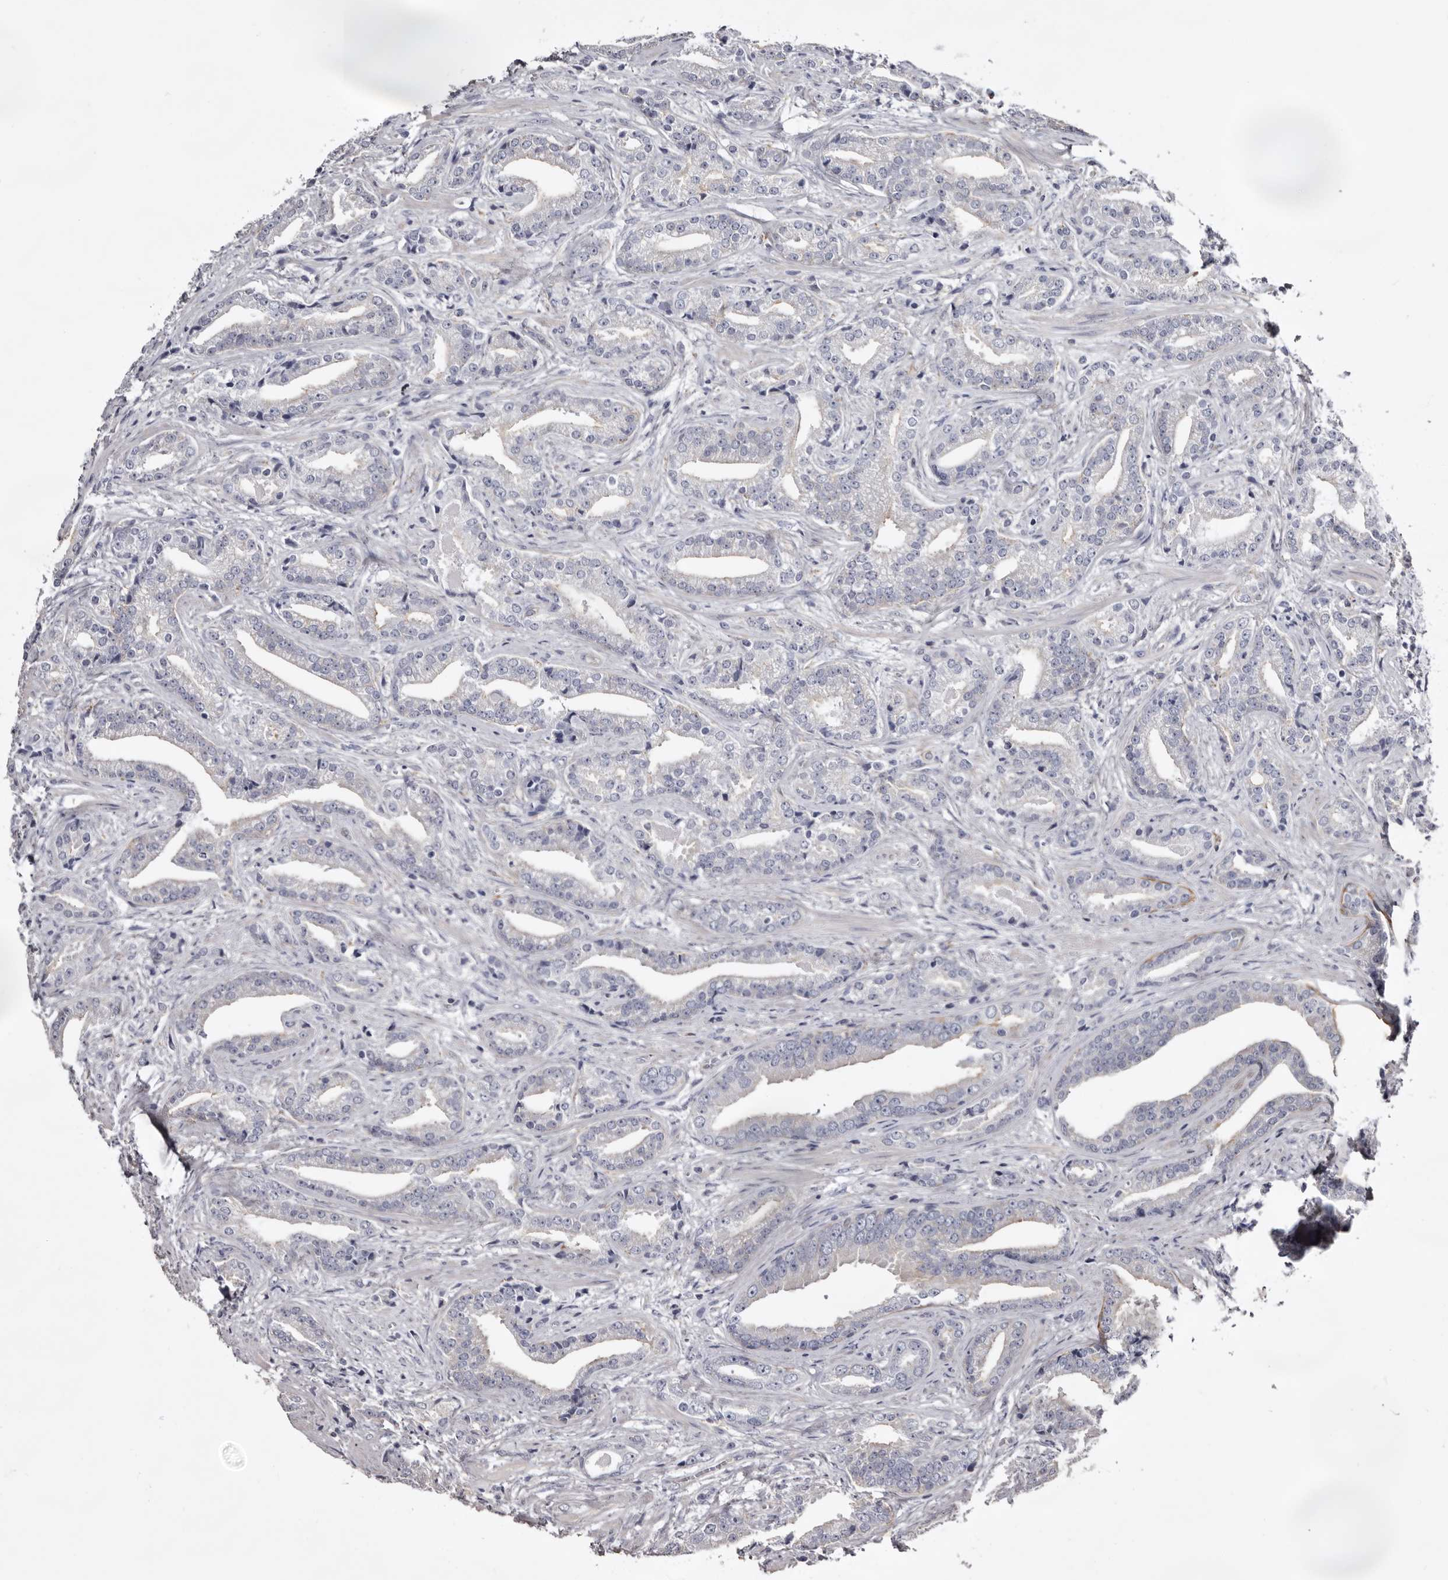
{"staining": {"intensity": "negative", "quantity": "none", "location": "none"}, "tissue": "prostate cancer", "cell_type": "Tumor cells", "image_type": "cancer", "snomed": [{"axis": "morphology", "description": "Adenocarcinoma, Low grade"}, {"axis": "topography", "description": "Prostate"}], "caption": "A photomicrograph of prostate low-grade adenocarcinoma stained for a protein reveals no brown staining in tumor cells.", "gene": "LAD1", "patient": {"sex": "male", "age": 67}}